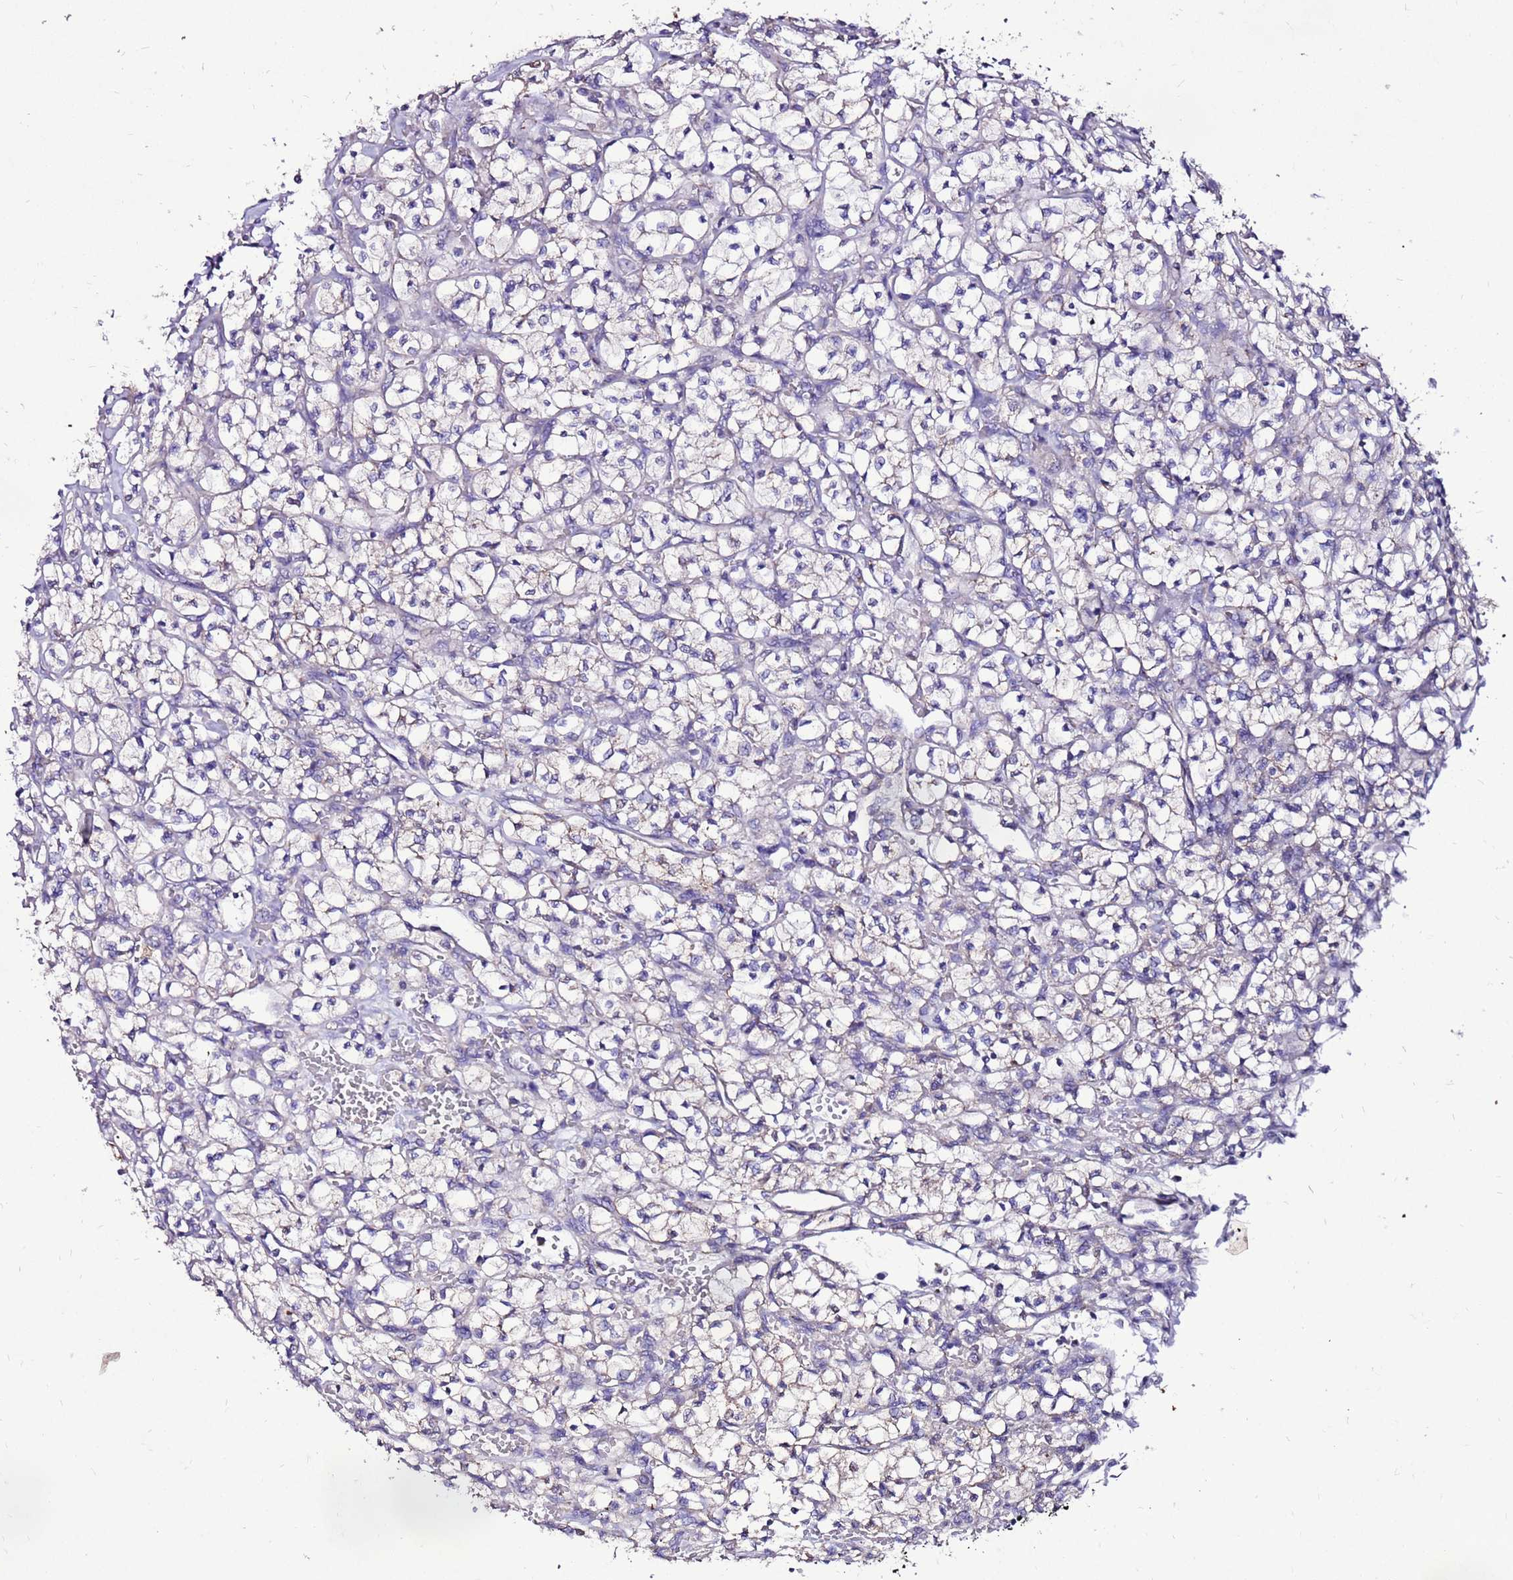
{"staining": {"intensity": "negative", "quantity": "none", "location": "none"}, "tissue": "renal cancer", "cell_type": "Tumor cells", "image_type": "cancer", "snomed": [{"axis": "morphology", "description": "Adenocarcinoma, NOS"}, {"axis": "topography", "description": "Kidney"}], "caption": "Immunohistochemistry (IHC) photomicrograph of neoplastic tissue: human adenocarcinoma (renal) stained with DAB (3,3'-diaminobenzidine) demonstrates no significant protein expression in tumor cells.", "gene": "TMEM106C", "patient": {"sex": "female", "age": 64}}